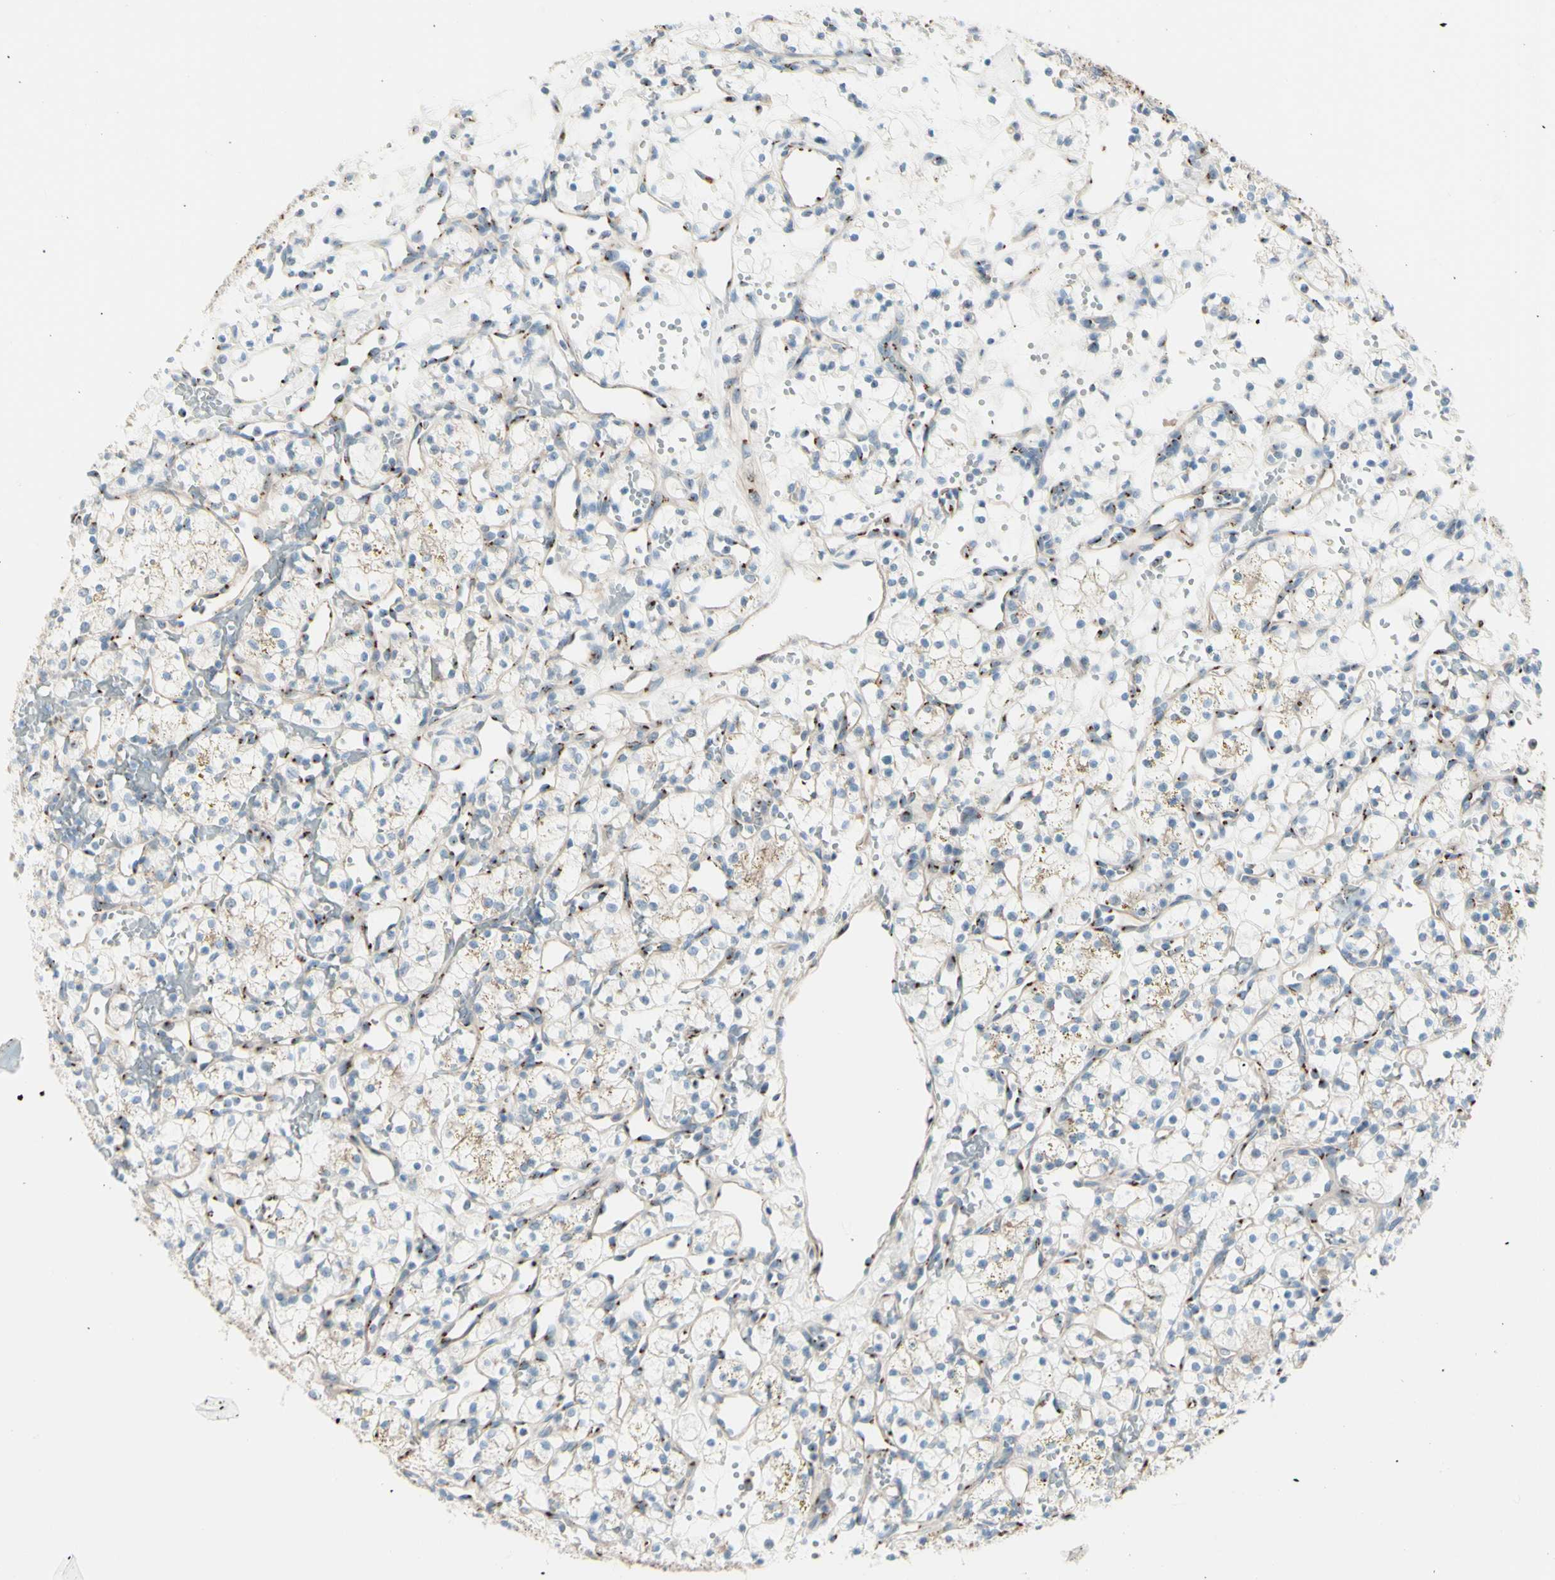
{"staining": {"intensity": "negative", "quantity": "none", "location": "none"}, "tissue": "renal cancer", "cell_type": "Tumor cells", "image_type": "cancer", "snomed": [{"axis": "morphology", "description": "Adenocarcinoma, NOS"}, {"axis": "topography", "description": "Kidney"}], "caption": "Tumor cells show no significant protein positivity in renal cancer.", "gene": "B4GALT1", "patient": {"sex": "female", "age": 60}}